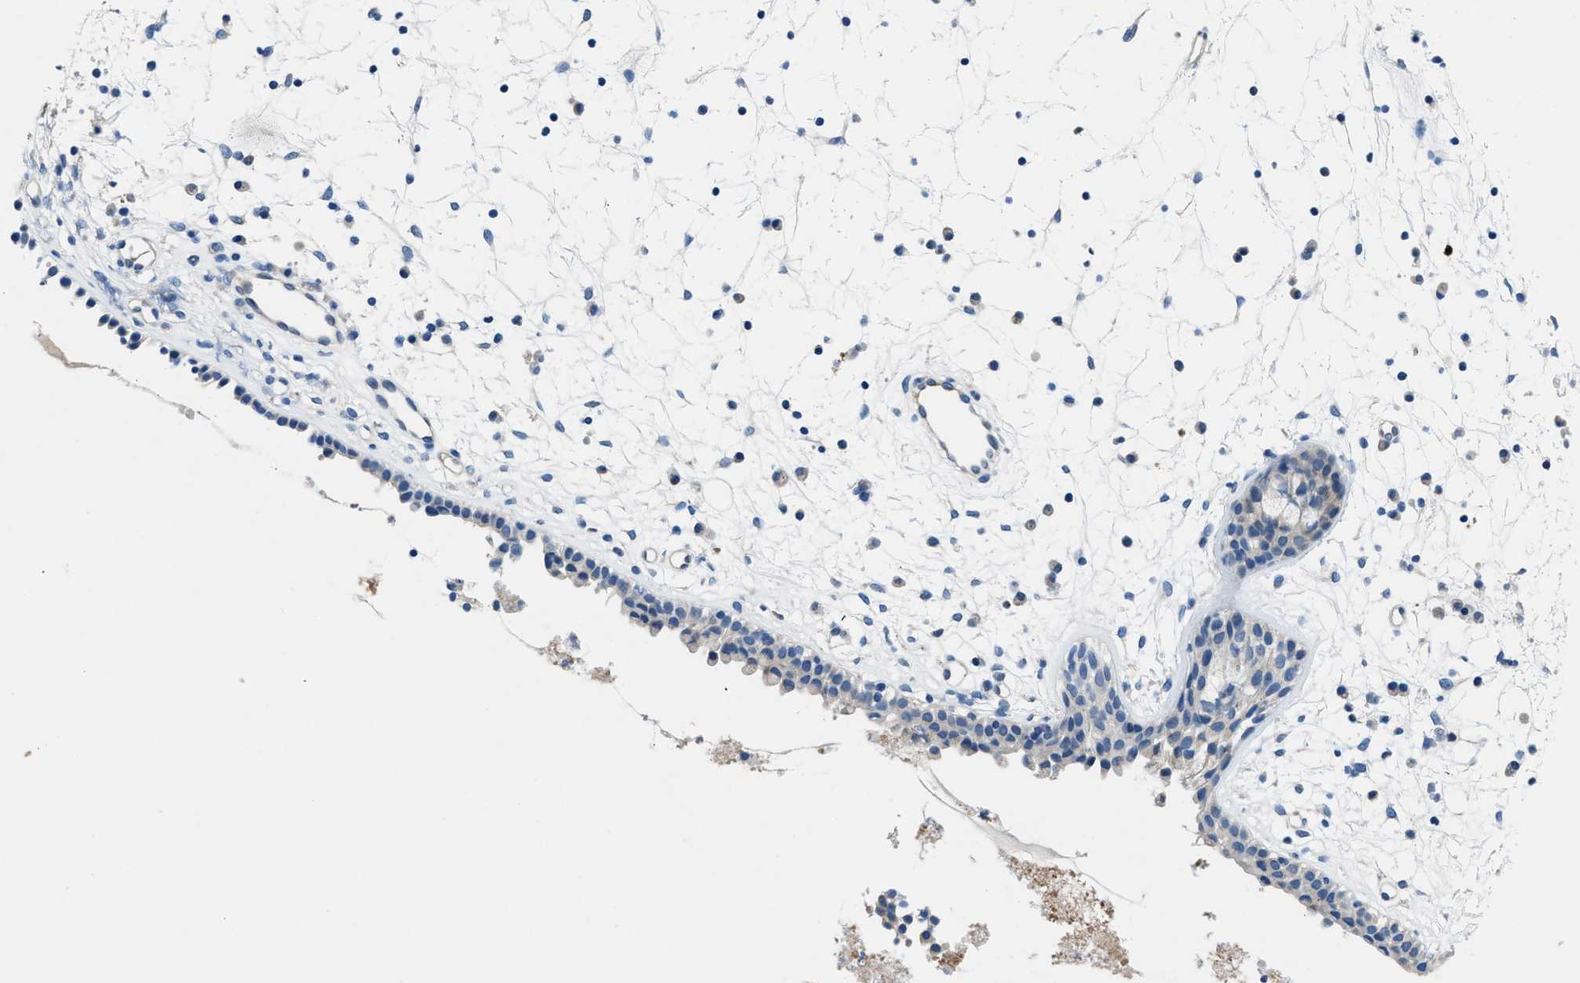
{"staining": {"intensity": "weak", "quantity": "<25%", "location": "cytoplasmic/membranous"}, "tissue": "nasopharynx", "cell_type": "Respiratory epithelial cells", "image_type": "normal", "snomed": [{"axis": "morphology", "description": "Normal tissue, NOS"}, {"axis": "topography", "description": "Nasopharynx"}], "caption": "The photomicrograph exhibits no significant positivity in respiratory epithelial cells of nasopharynx.", "gene": "PGR", "patient": {"sex": "male", "age": 21}}